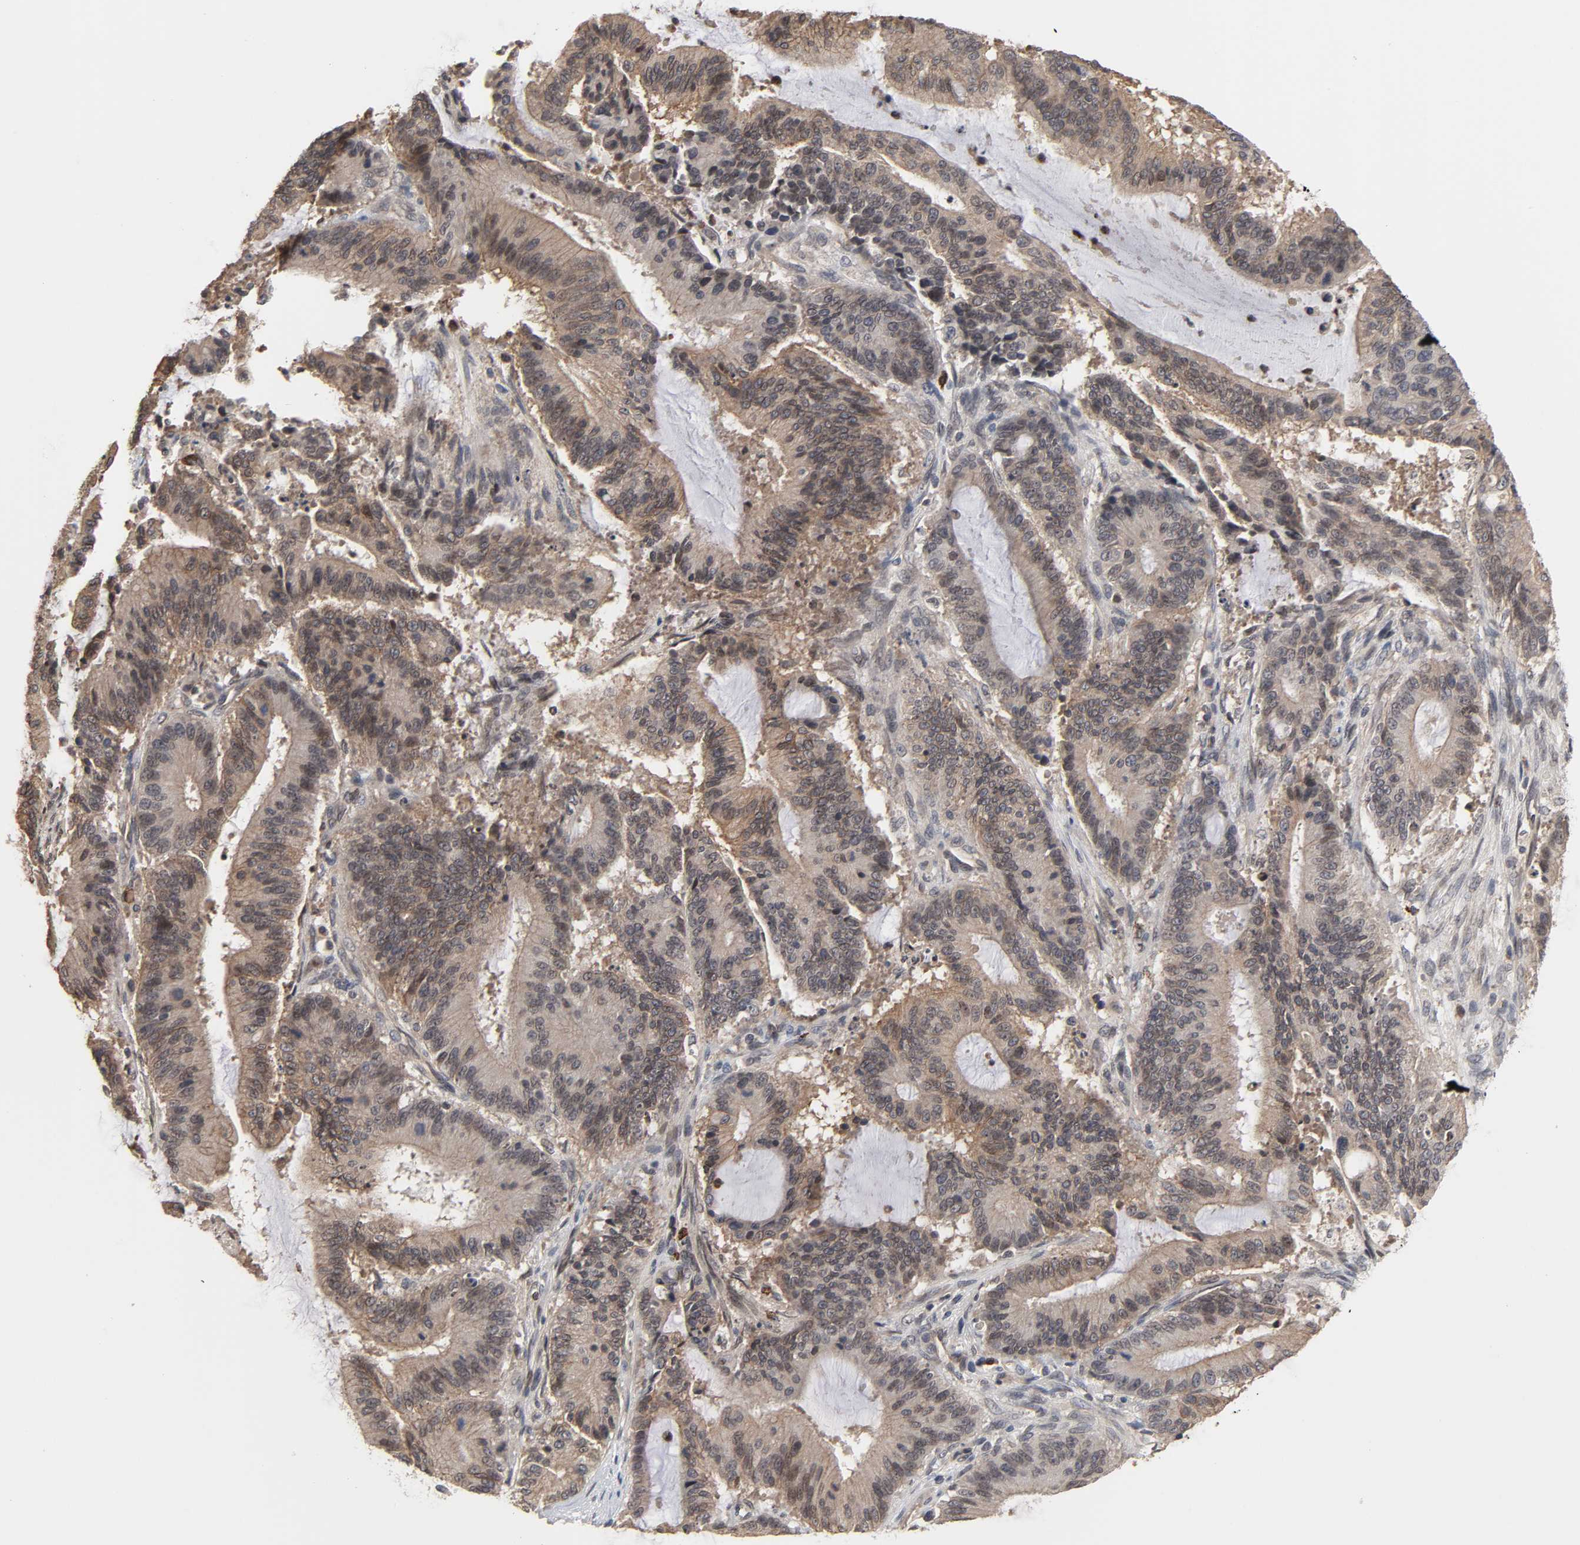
{"staining": {"intensity": "moderate", "quantity": ">75%", "location": "cytoplasmic/membranous,nuclear"}, "tissue": "liver cancer", "cell_type": "Tumor cells", "image_type": "cancer", "snomed": [{"axis": "morphology", "description": "Cholangiocarcinoma"}, {"axis": "topography", "description": "Liver"}], "caption": "Protein staining of liver cancer (cholangiocarcinoma) tissue reveals moderate cytoplasmic/membranous and nuclear positivity in approximately >75% of tumor cells.", "gene": "CCDC175", "patient": {"sex": "female", "age": 73}}